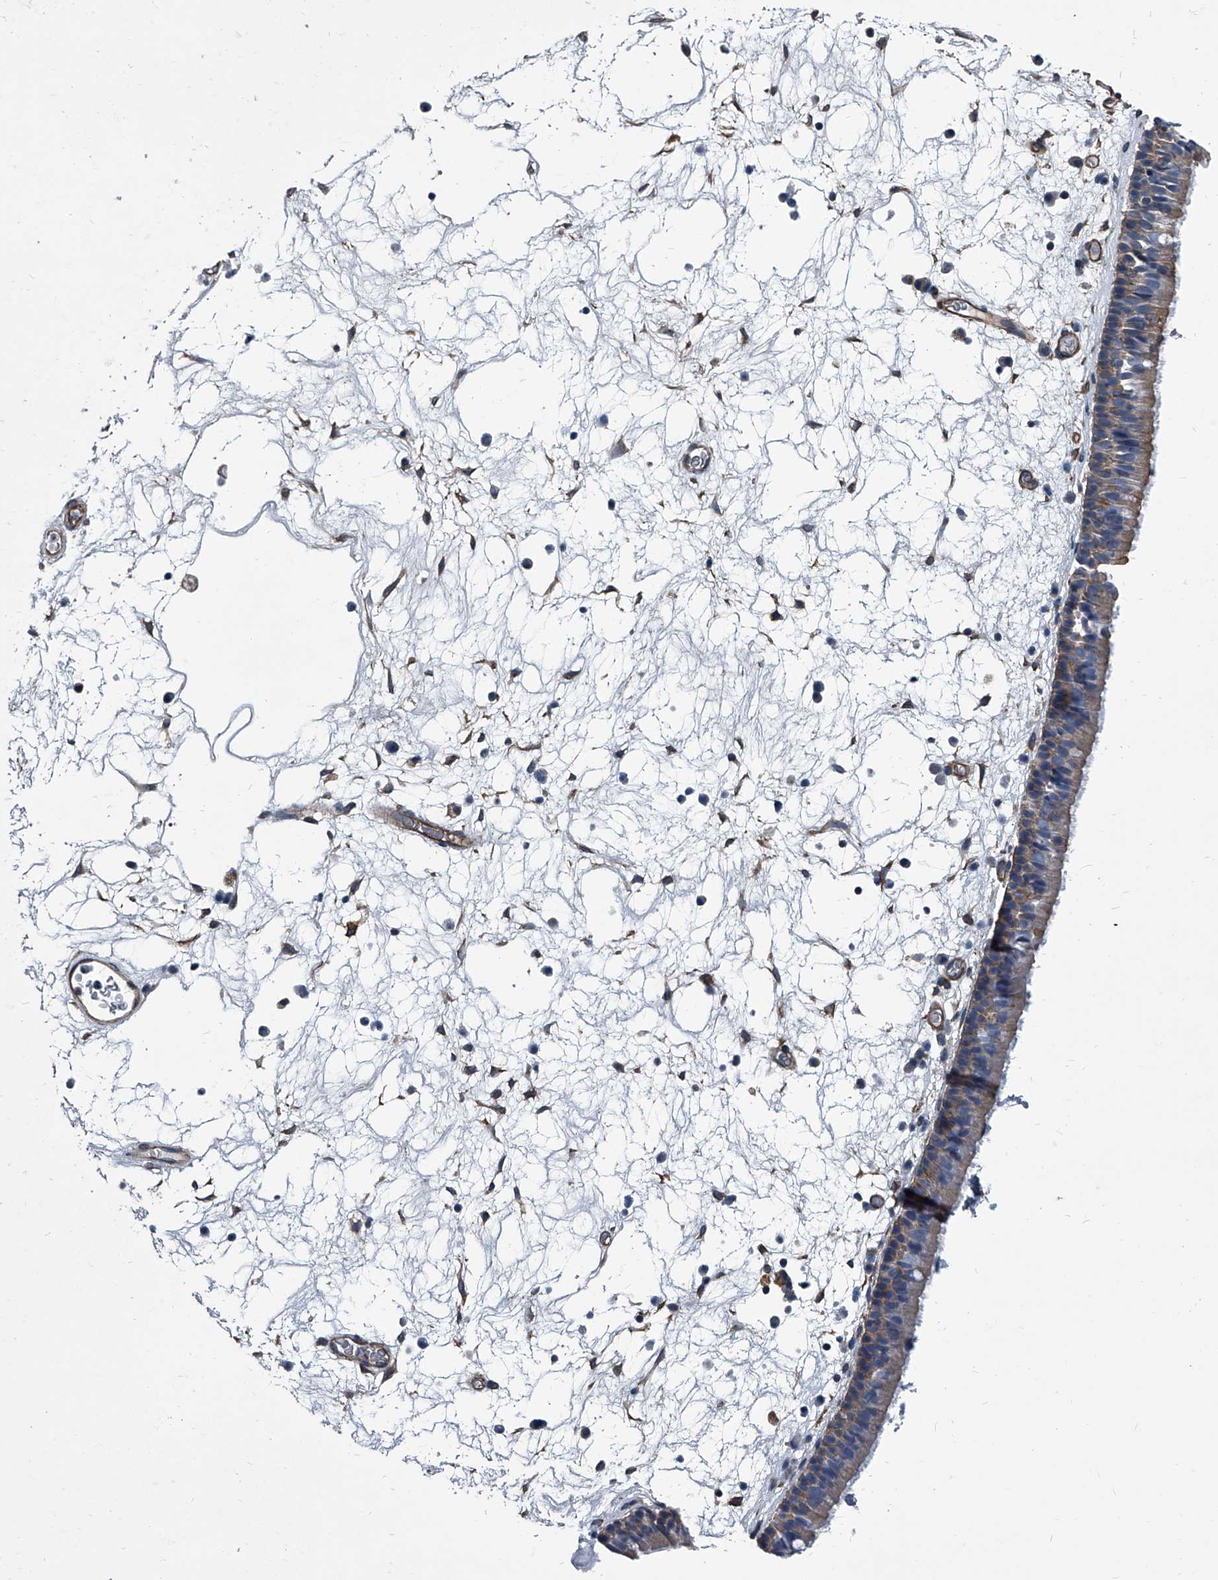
{"staining": {"intensity": "weak", "quantity": "25%-75%", "location": "cytoplasmic/membranous"}, "tissue": "nasopharynx", "cell_type": "Respiratory epithelial cells", "image_type": "normal", "snomed": [{"axis": "morphology", "description": "Normal tissue, NOS"}, {"axis": "morphology", "description": "Inflammation, NOS"}, {"axis": "morphology", "description": "Malignant melanoma, Metastatic site"}, {"axis": "topography", "description": "Nasopharynx"}], "caption": "DAB immunohistochemical staining of unremarkable nasopharynx reveals weak cytoplasmic/membranous protein positivity in approximately 25%-75% of respiratory epithelial cells. The staining is performed using DAB brown chromogen to label protein expression. The nuclei are counter-stained blue using hematoxylin.", "gene": "PLEC", "patient": {"sex": "male", "age": 70}}